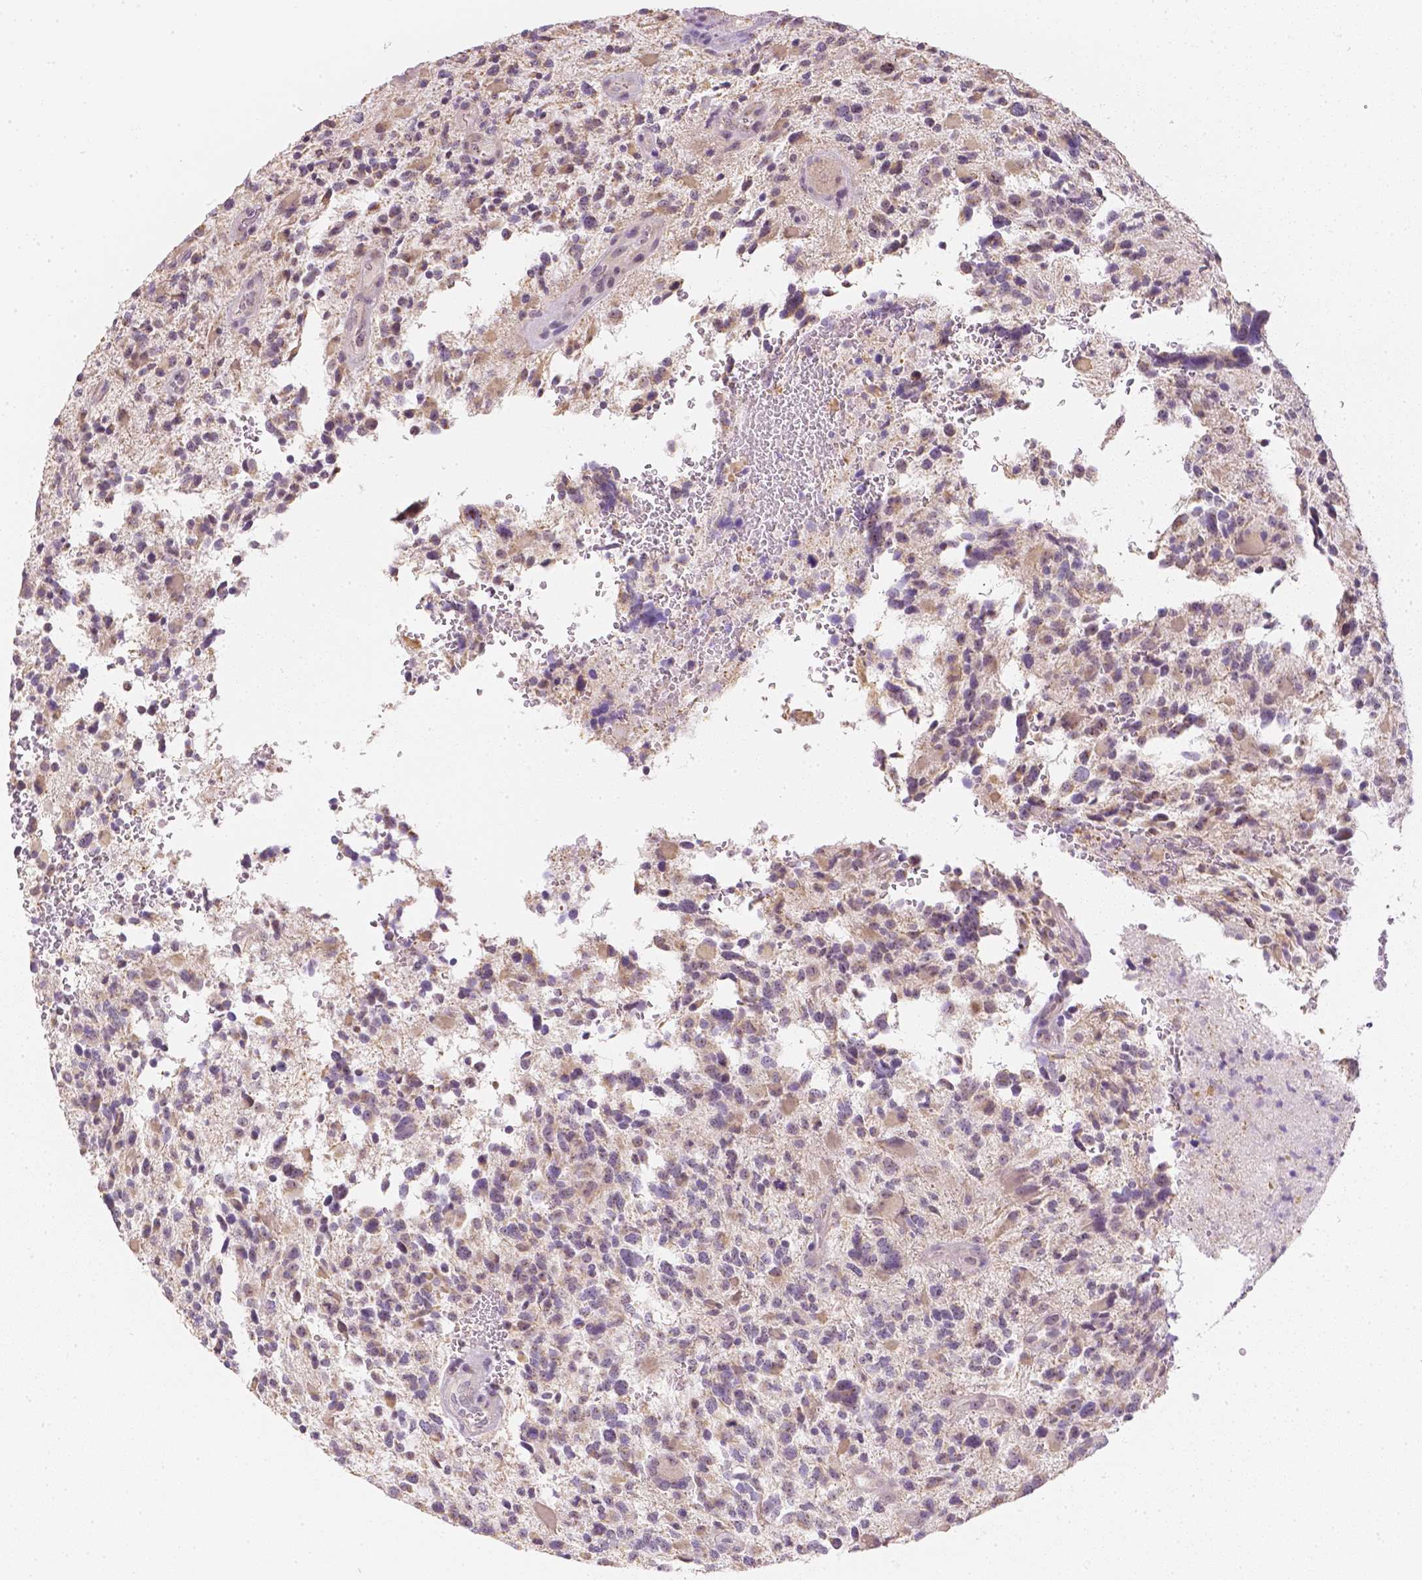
{"staining": {"intensity": "weak", "quantity": ">75%", "location": "cytoplasmic/membranous"}, "tissue": "glioma", "cell_type": "Tumor cells", "image_type": "cancer", "snomed": [{"axis": "morphology", "description": "Glioma, malignant, High grade"}, {"axis": "topography", "description": "Brain"}], "caption": "Malignant glioma (high-grade) tissue exhibits weak cytoplasmic/membranous staining in approximately >75% of tumor cells", "gene": "NVL", "patient": {"sex": "female", "age": 71}}